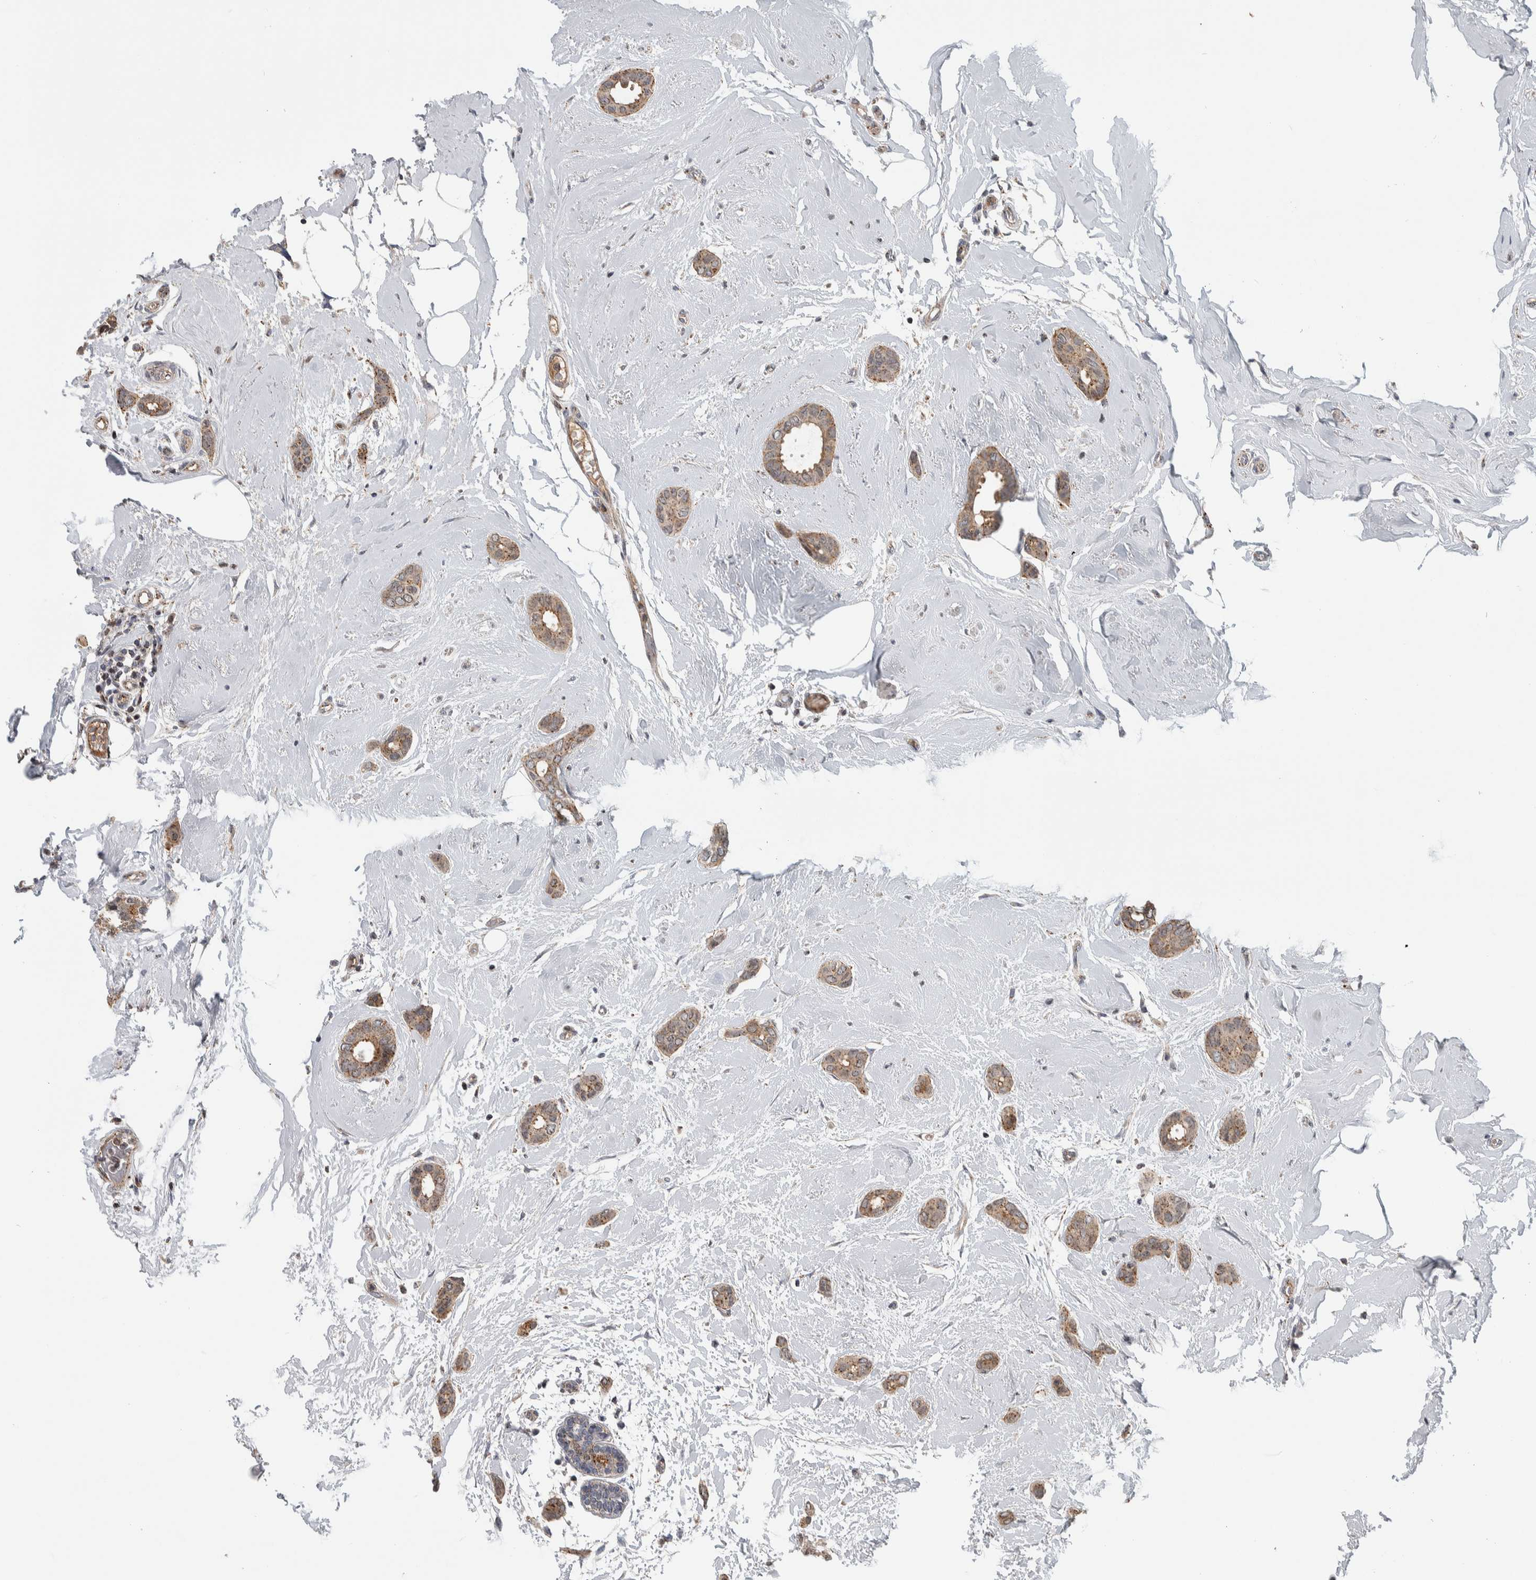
{"staining": {"intensity": "moderate", "quantity": ">75%", "location": "cytoplasmic/membranous"}, "tissue": "breast cancer", "cell_type": "Tumor cells", "image_type": "cancer", "snomed": [{"axis": "morphology", "description": "Duct carcinoma"}, {"axis": "topography", "description": "Breast"}], "caption": "Immunohistochemistry (IHC) staining of breast intraductal carcinoma, which demonstrates medium levels of moderate cytoplasmic/membranous expression in approximately >75% of tumor cells indicating moderate cytoplasmic/membranous protein positivity. The staining was performed using DAB (3,3'-diaminobenzidine) (brown) for protein detection and nuclei were counterstained in hematoxylin (blue).", "gene": "MSL1", "patient": {"sex": "female", "age": 55}}